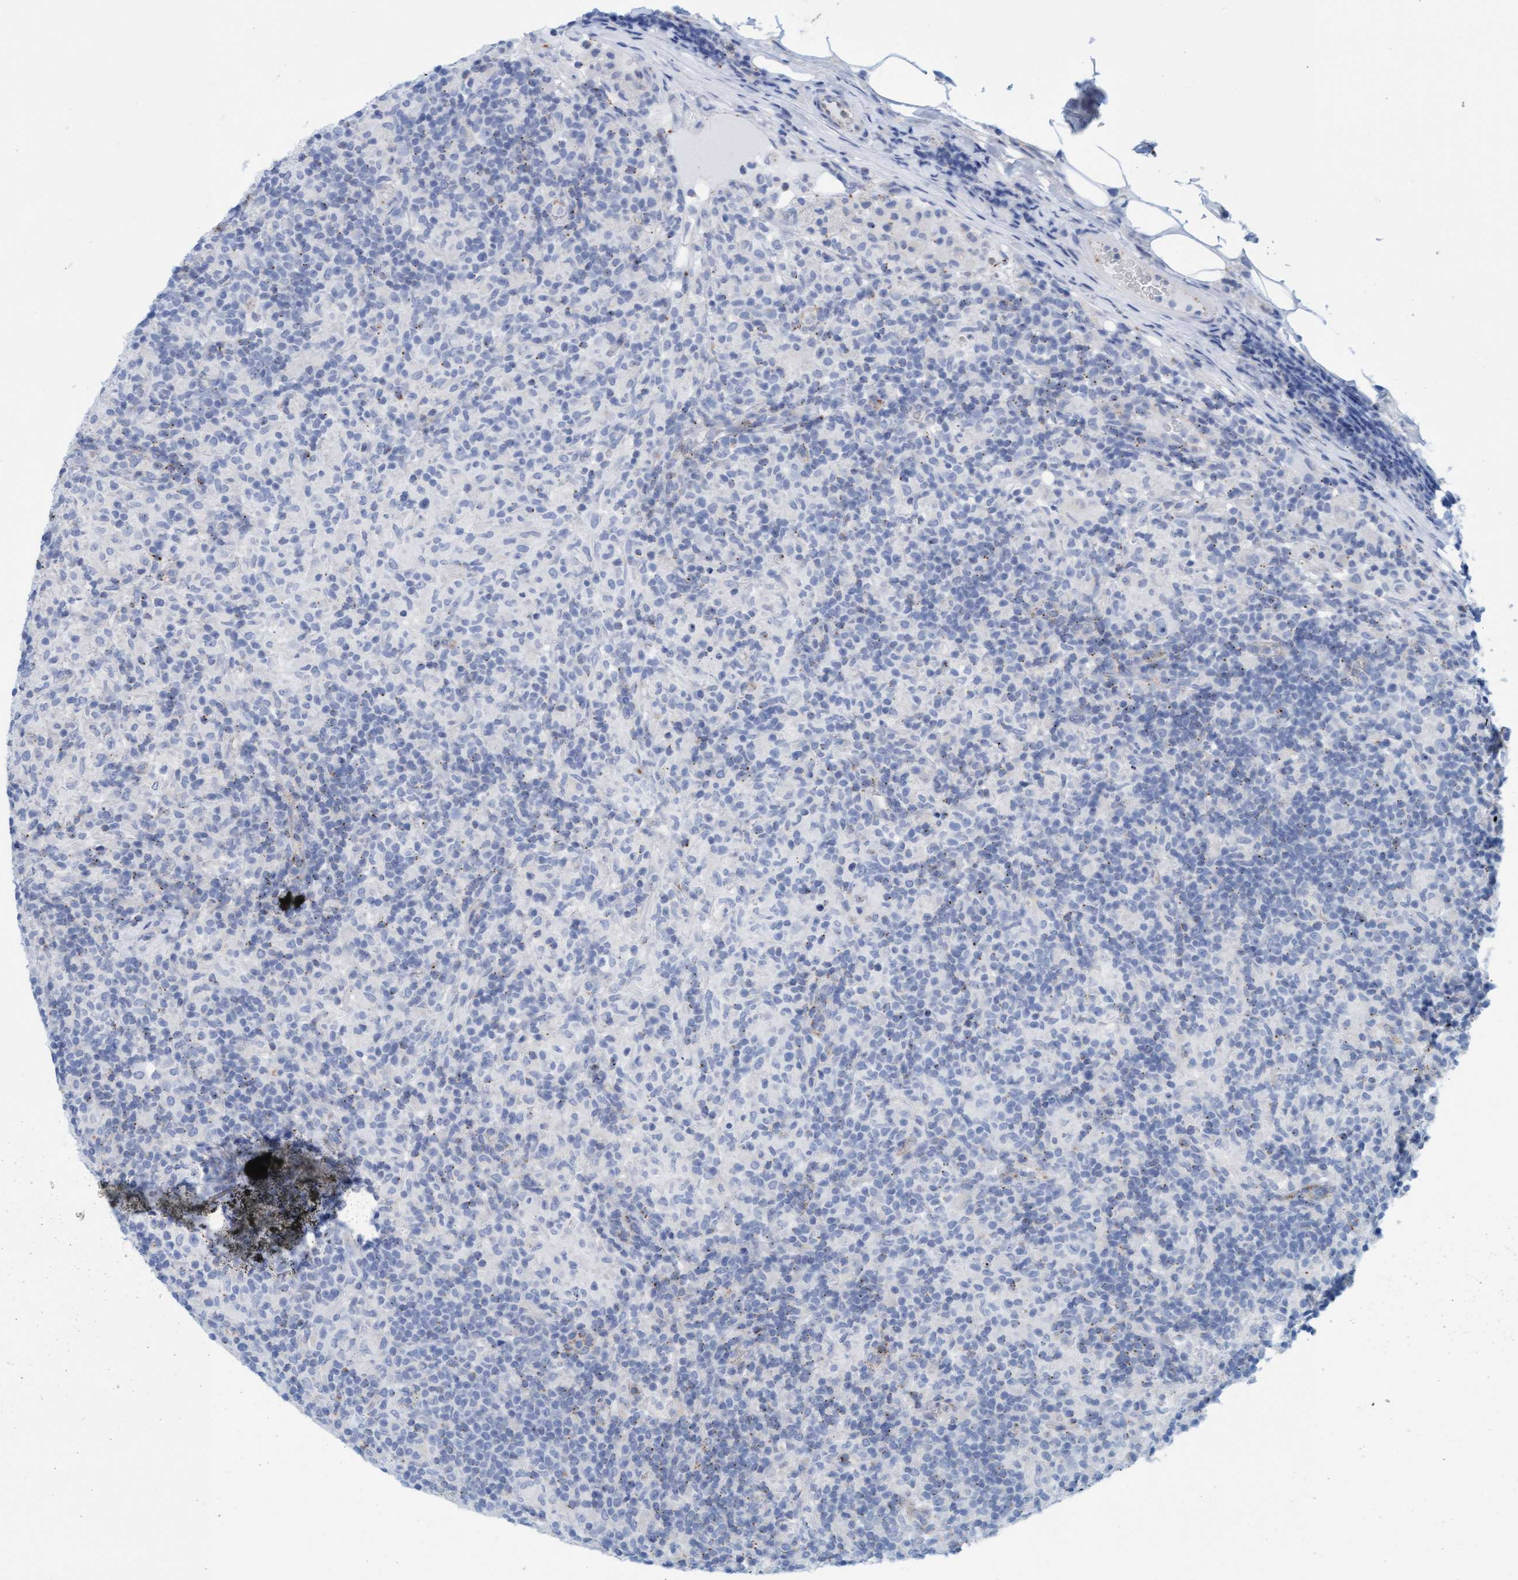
{"staining": {"intensity": "negative", "quantity": "none", "location": "none"}, "tissue": "lymphoma", "cell_type": "Tumor cells", "image_type": "cancer", "snomed": [{"axis": "morphology", "description": "Hodgkin's disease, NOS"}, {"axis": "topography", "description": "Lymph node"}], "caption": "This is an immunohistochemistry micrograph of Hodgkin's disease. There is no positivity in tumor cells.", "gene": "SGSH", "patient": {"sex": "male", "age": 70}}